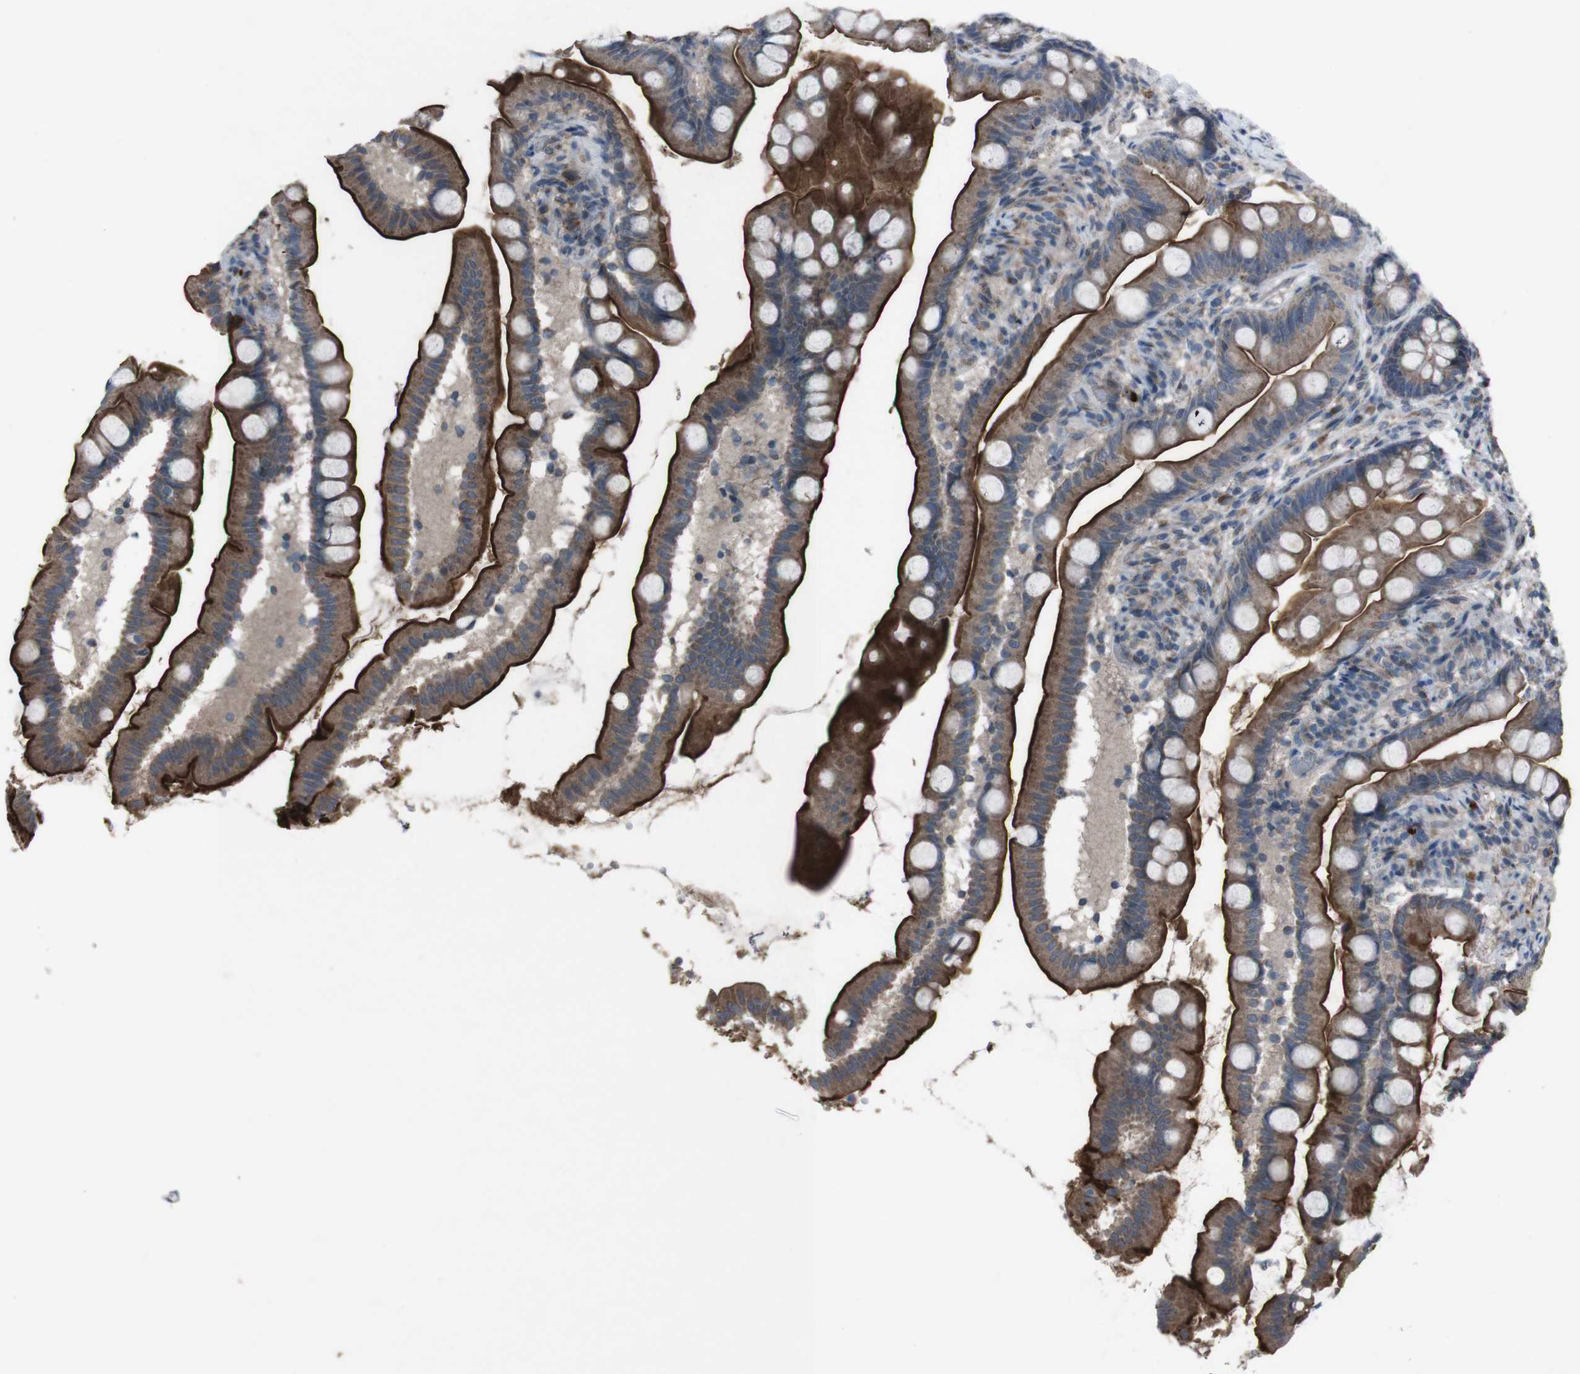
{"staining": {"intensity": "strong", "quantity": ">75%", "location": "cytoplasmic/membranous"}, "tissue": "small intestine", "cell_type": "Glandular cells", "image_type": "normal", "snomed": [{"axis": "morphology", "description": "Normal tissue, NOS"}, {"axis": "topography", "description": "Small intestine"}], "caption": "Small intestine stained with immunohistochemistry (IHC) displays strong cytoplasmic/membranous staining in approximately >75% of glandular cells.", "gene": "EFNA5", "patient": {"sex": "female", "age": 56}}